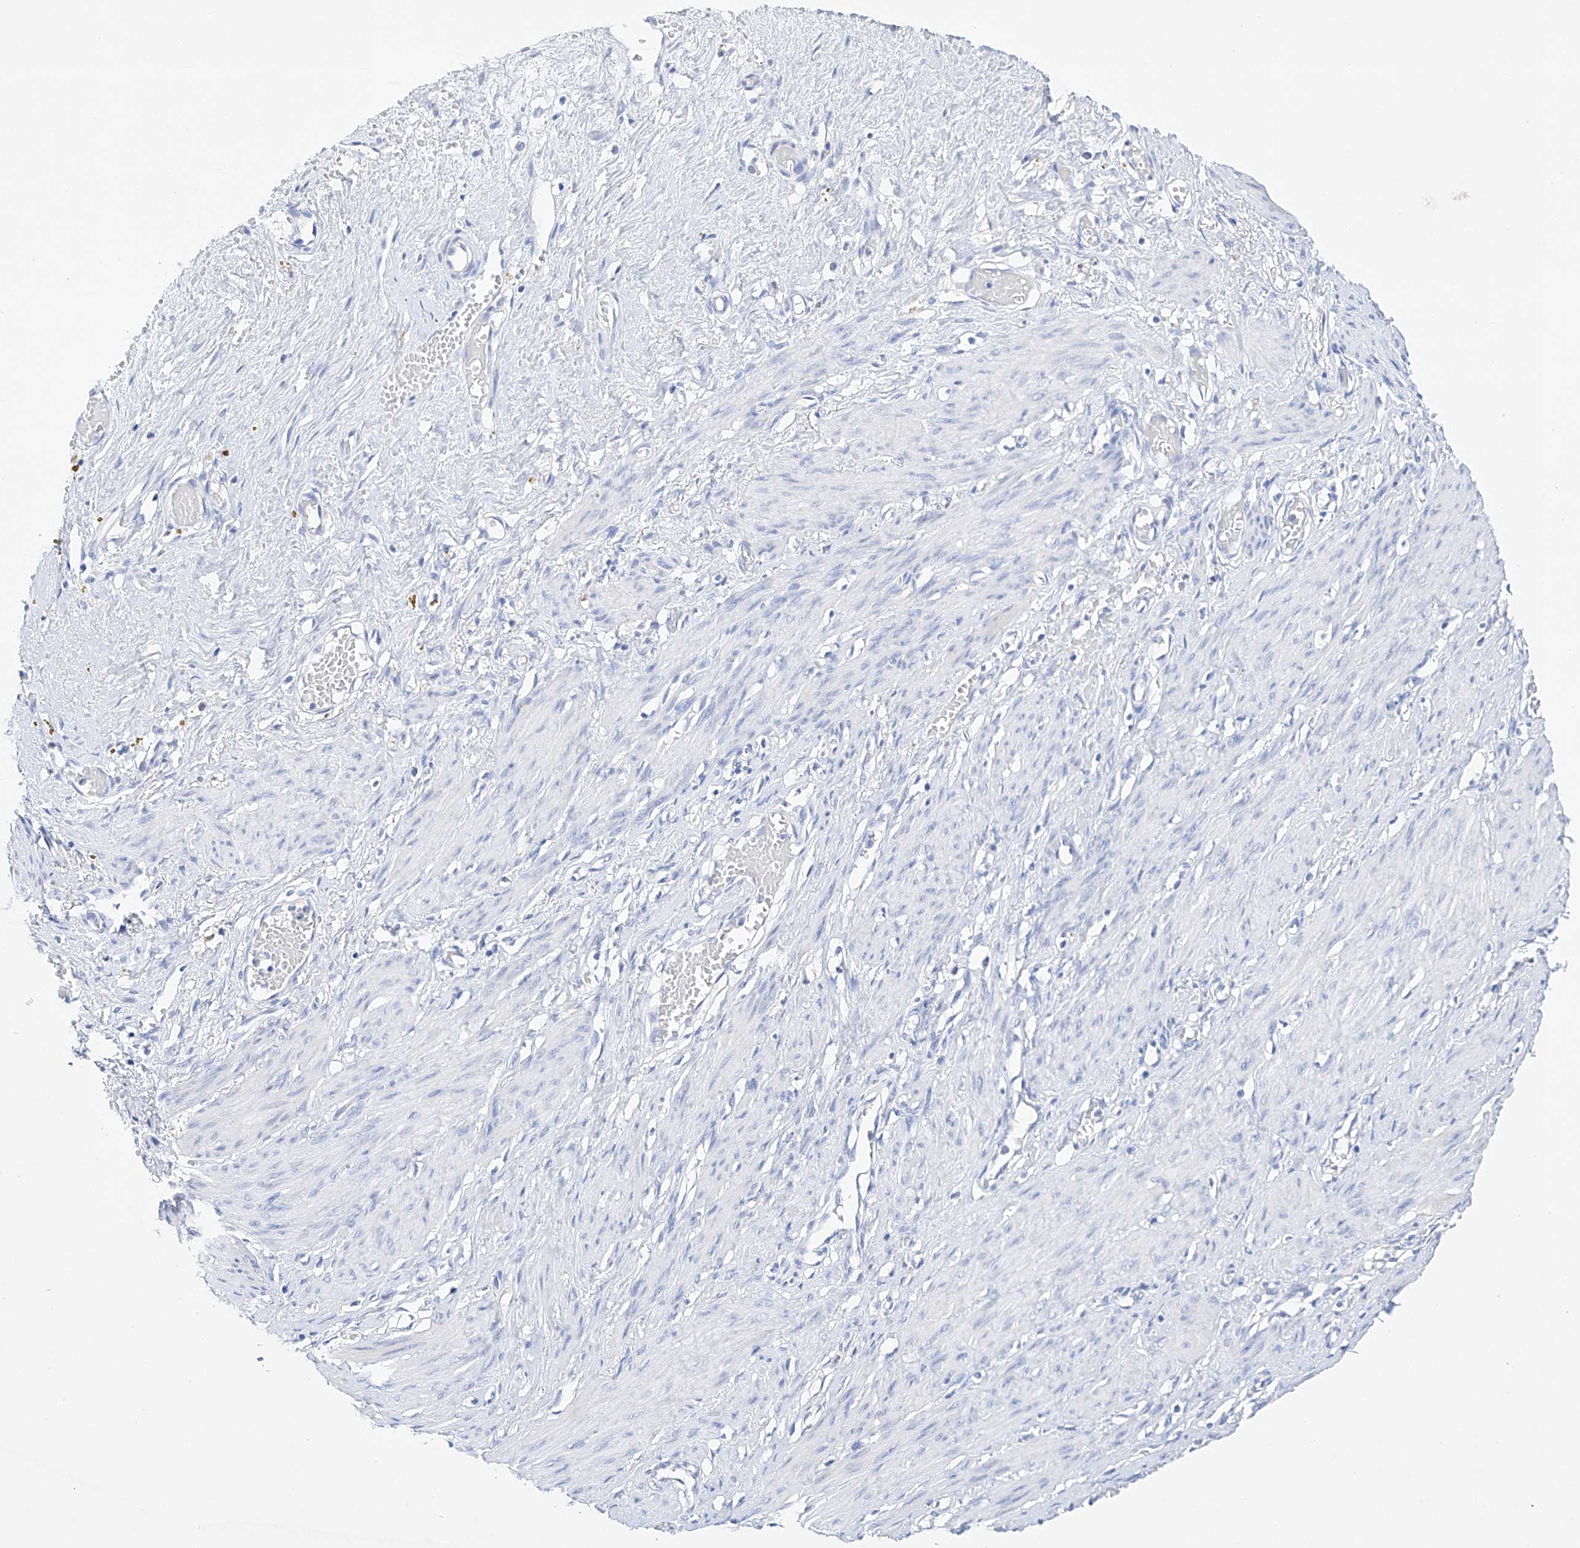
{"staining": {"intensity": "negative", "quantity": "none", "location": "none"}, "tissue": "smooth muscle", "cell_type": "Smooth muscle cells", "image_type": "normal", "snomed": [{"axis": "morphology", "description": "Normal tissue, NOS"}, {"axis": "topography", "description": "Endometrium"}], "caption": "Smooth muscle cells are negative for brown protein staining in unremarkable smooth muscle. (Stains: DAB (3,3'-diaminobenzidine) IHC with hematoxylin counter stain, Microscopy: brightfield microscopy at high magnification).", "gene": "LURAP1", "patient": {"sex": "female", "age": 33}}